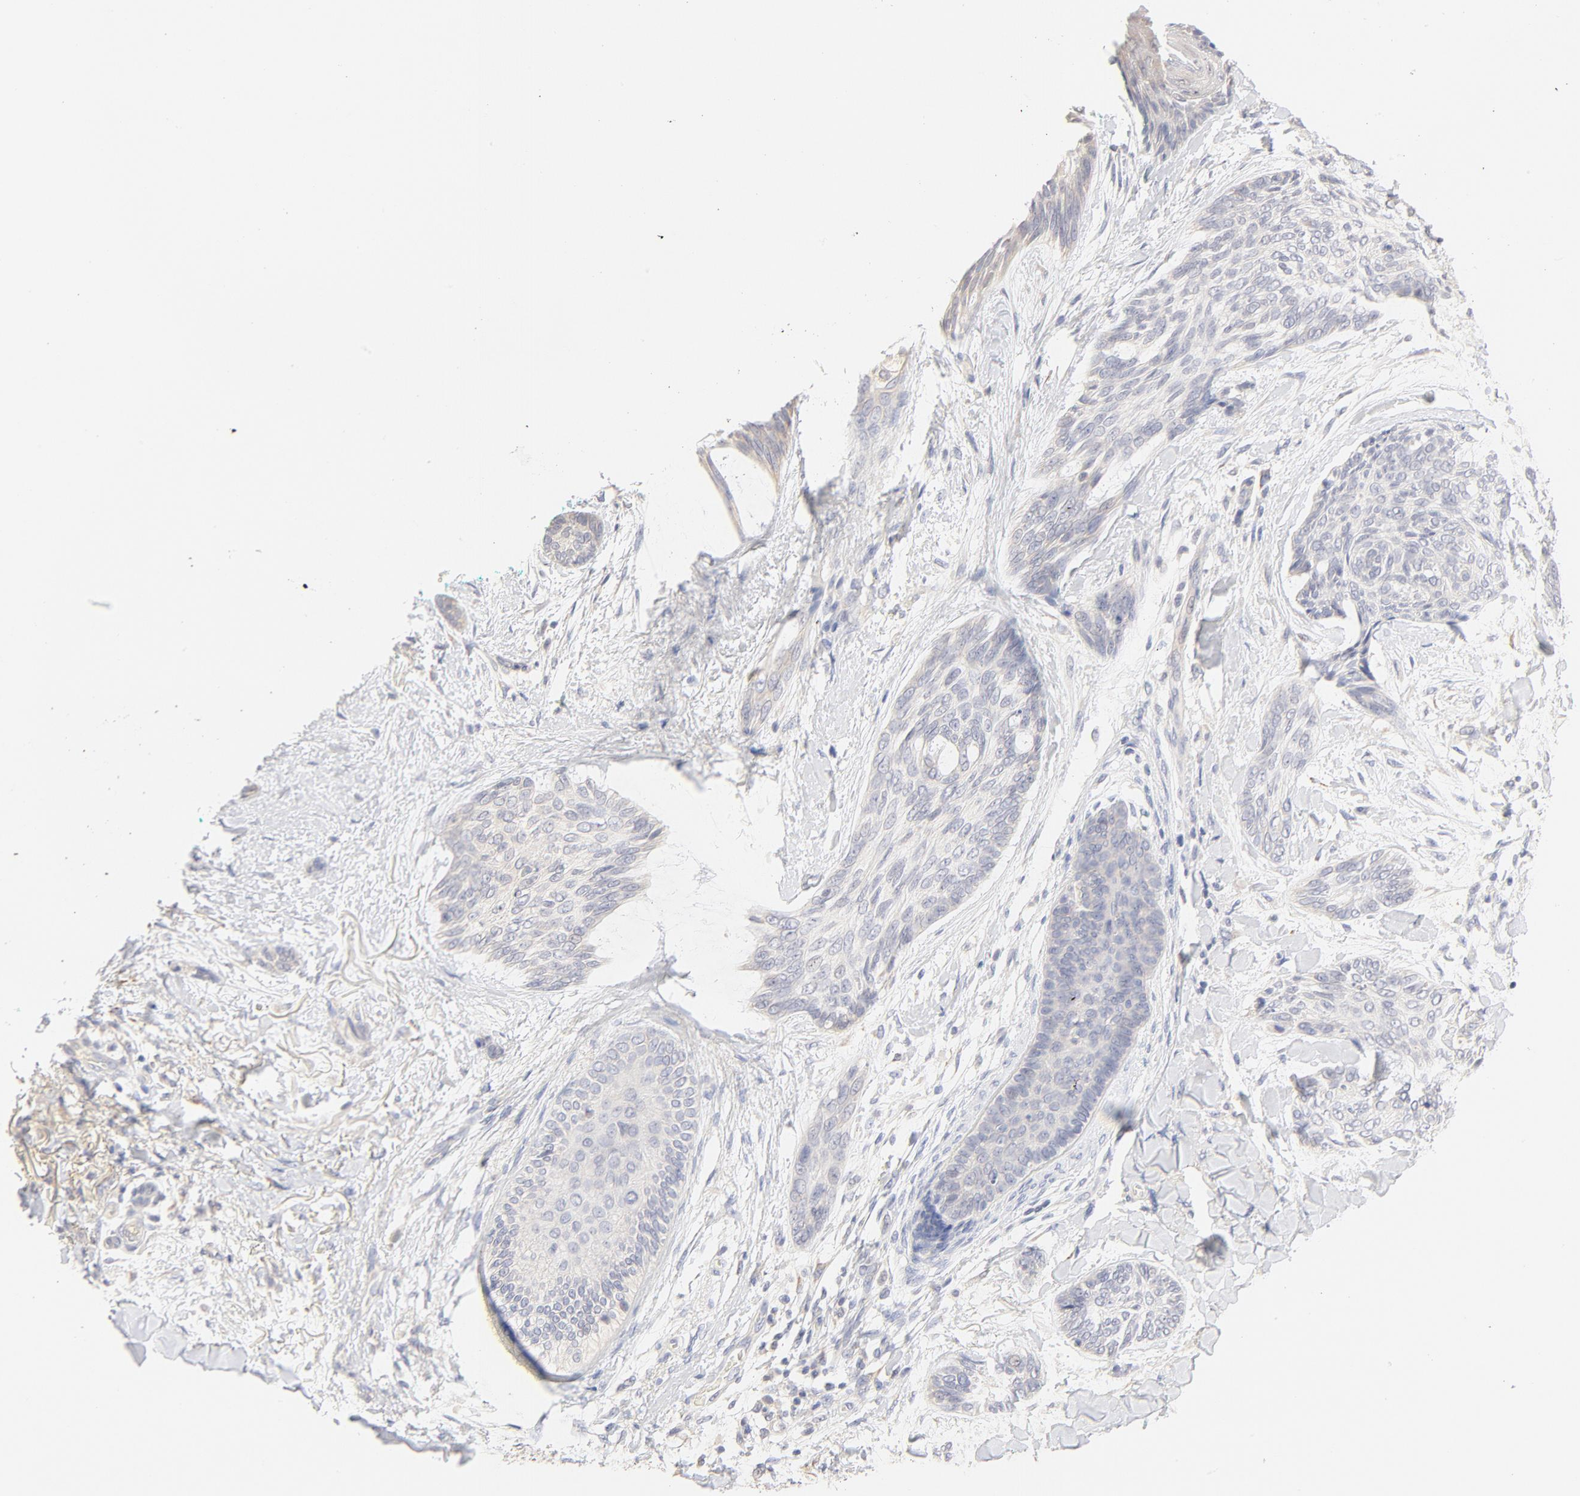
{"staining": {"intensity": "negative", "quantity": "none", "location": "none"}, "tissue": "skin cancer", "cell_type": "Tumor cells", "image_type": "cancer", "snomed": [{"axis": "morphology", "description": "Normal tissue, NOS"}, {"axis": "morphology", "description": "Basal cell carcinoma"}, {"axis": "topography", "description": "Skin"}], "caption": "Immunohistochemistry of human skin cancer (basal cell carcinoma) reveals no positivity in tumor cells.", "gene": "MTERF2", "patient": {"sex": "female", "age": 71}}